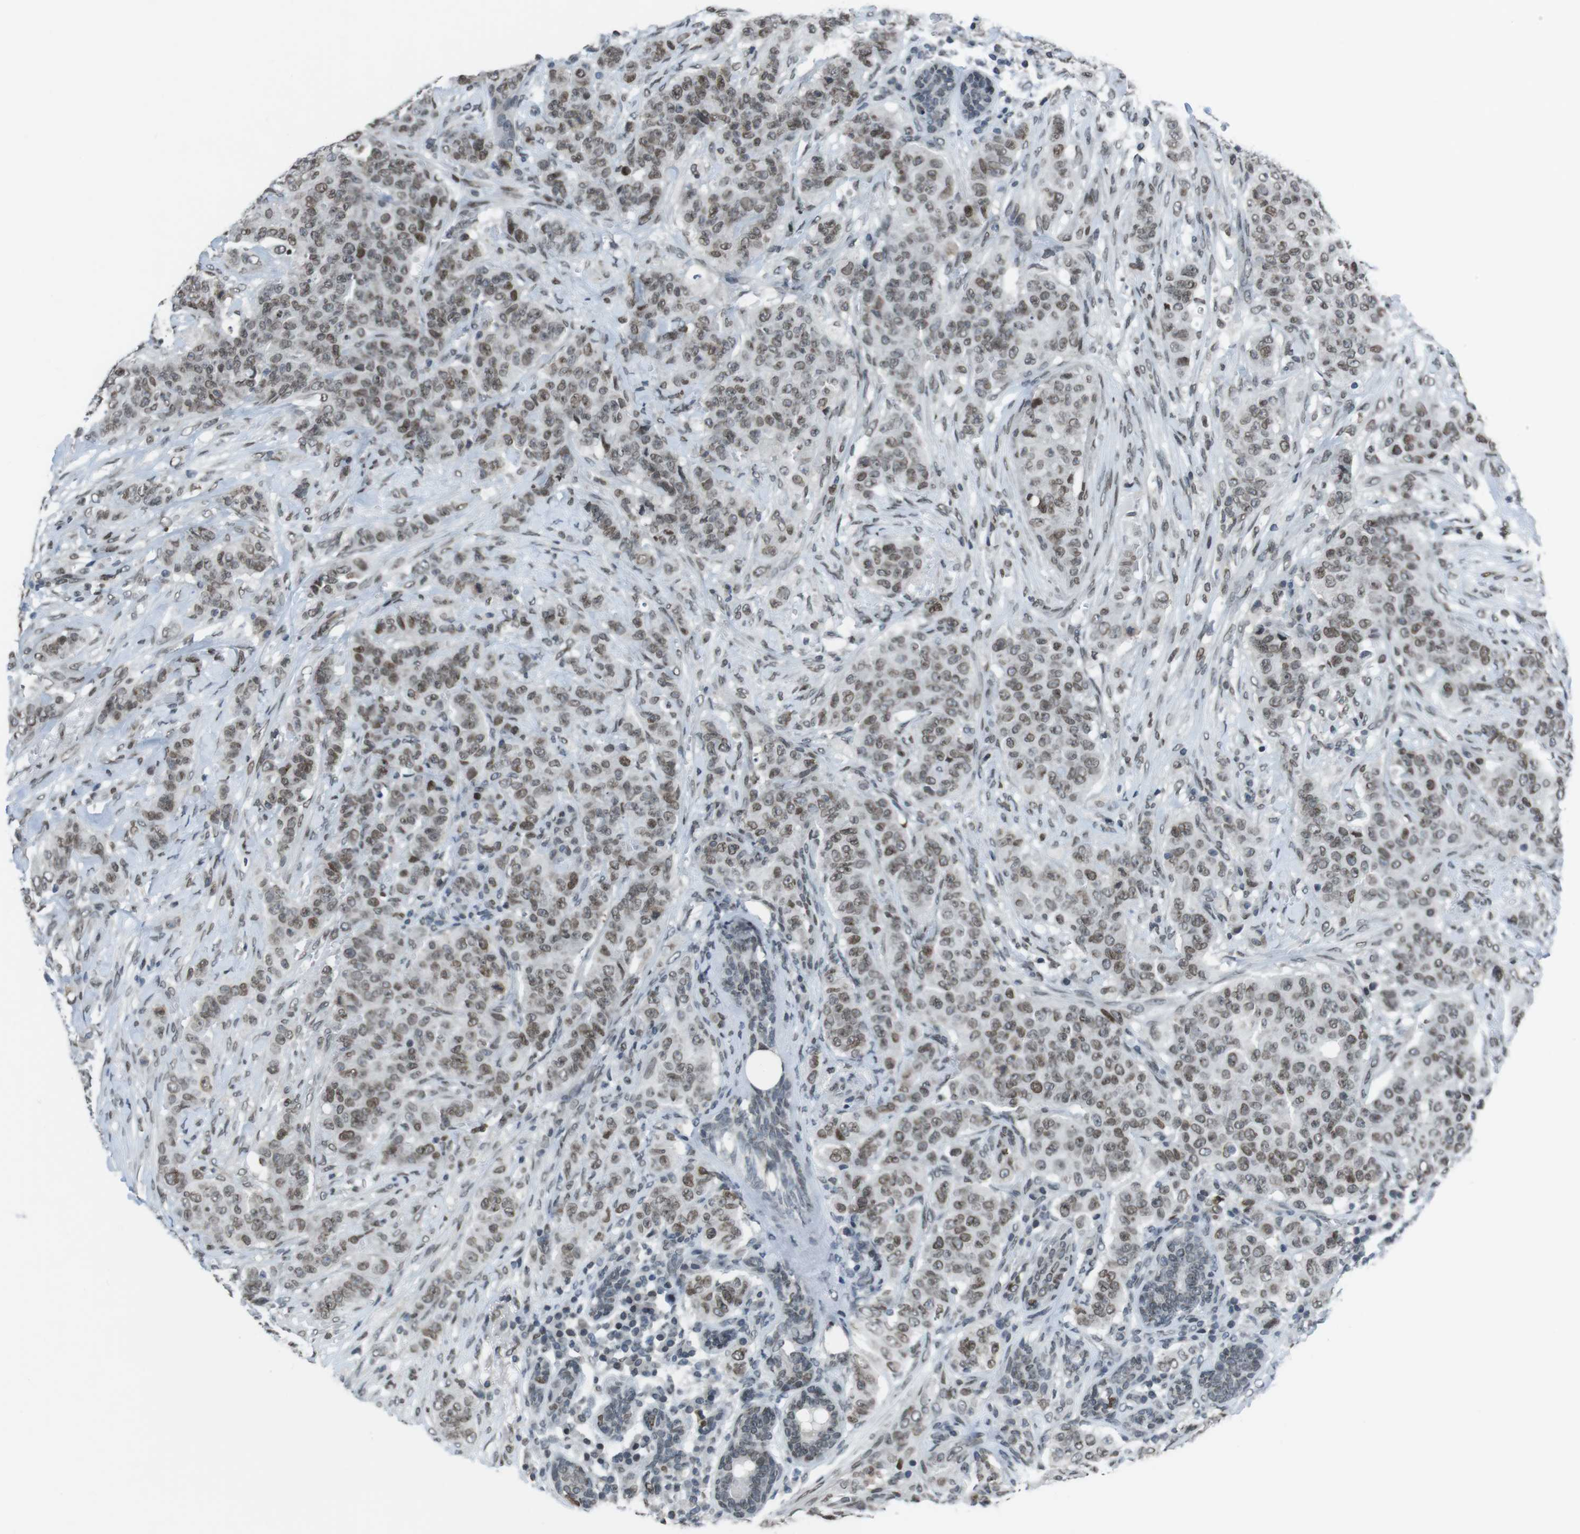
{"staining": {"intensity": "moderate", "quantity": ">75%", "location": "nuclear"}, "tissue": "breast cancer", "cell_type": "Tumor cells", "image_type": "cancer", "snomed": [{"axis": "morphology", "description": "Normal tissue, NOS"}, {"axis": "morphology", "description": "Duct carcinoma"}, {"axis": "topography", "description": "Breast"}], "caption": "The histopathology image reveals immunohistochemical staining of breast cancer. There is moderate nuclear expression is present in approximately >75% of tumor cells.", "gene": "MAD1L1", "patient": {"sex": "female", "age": 40}}